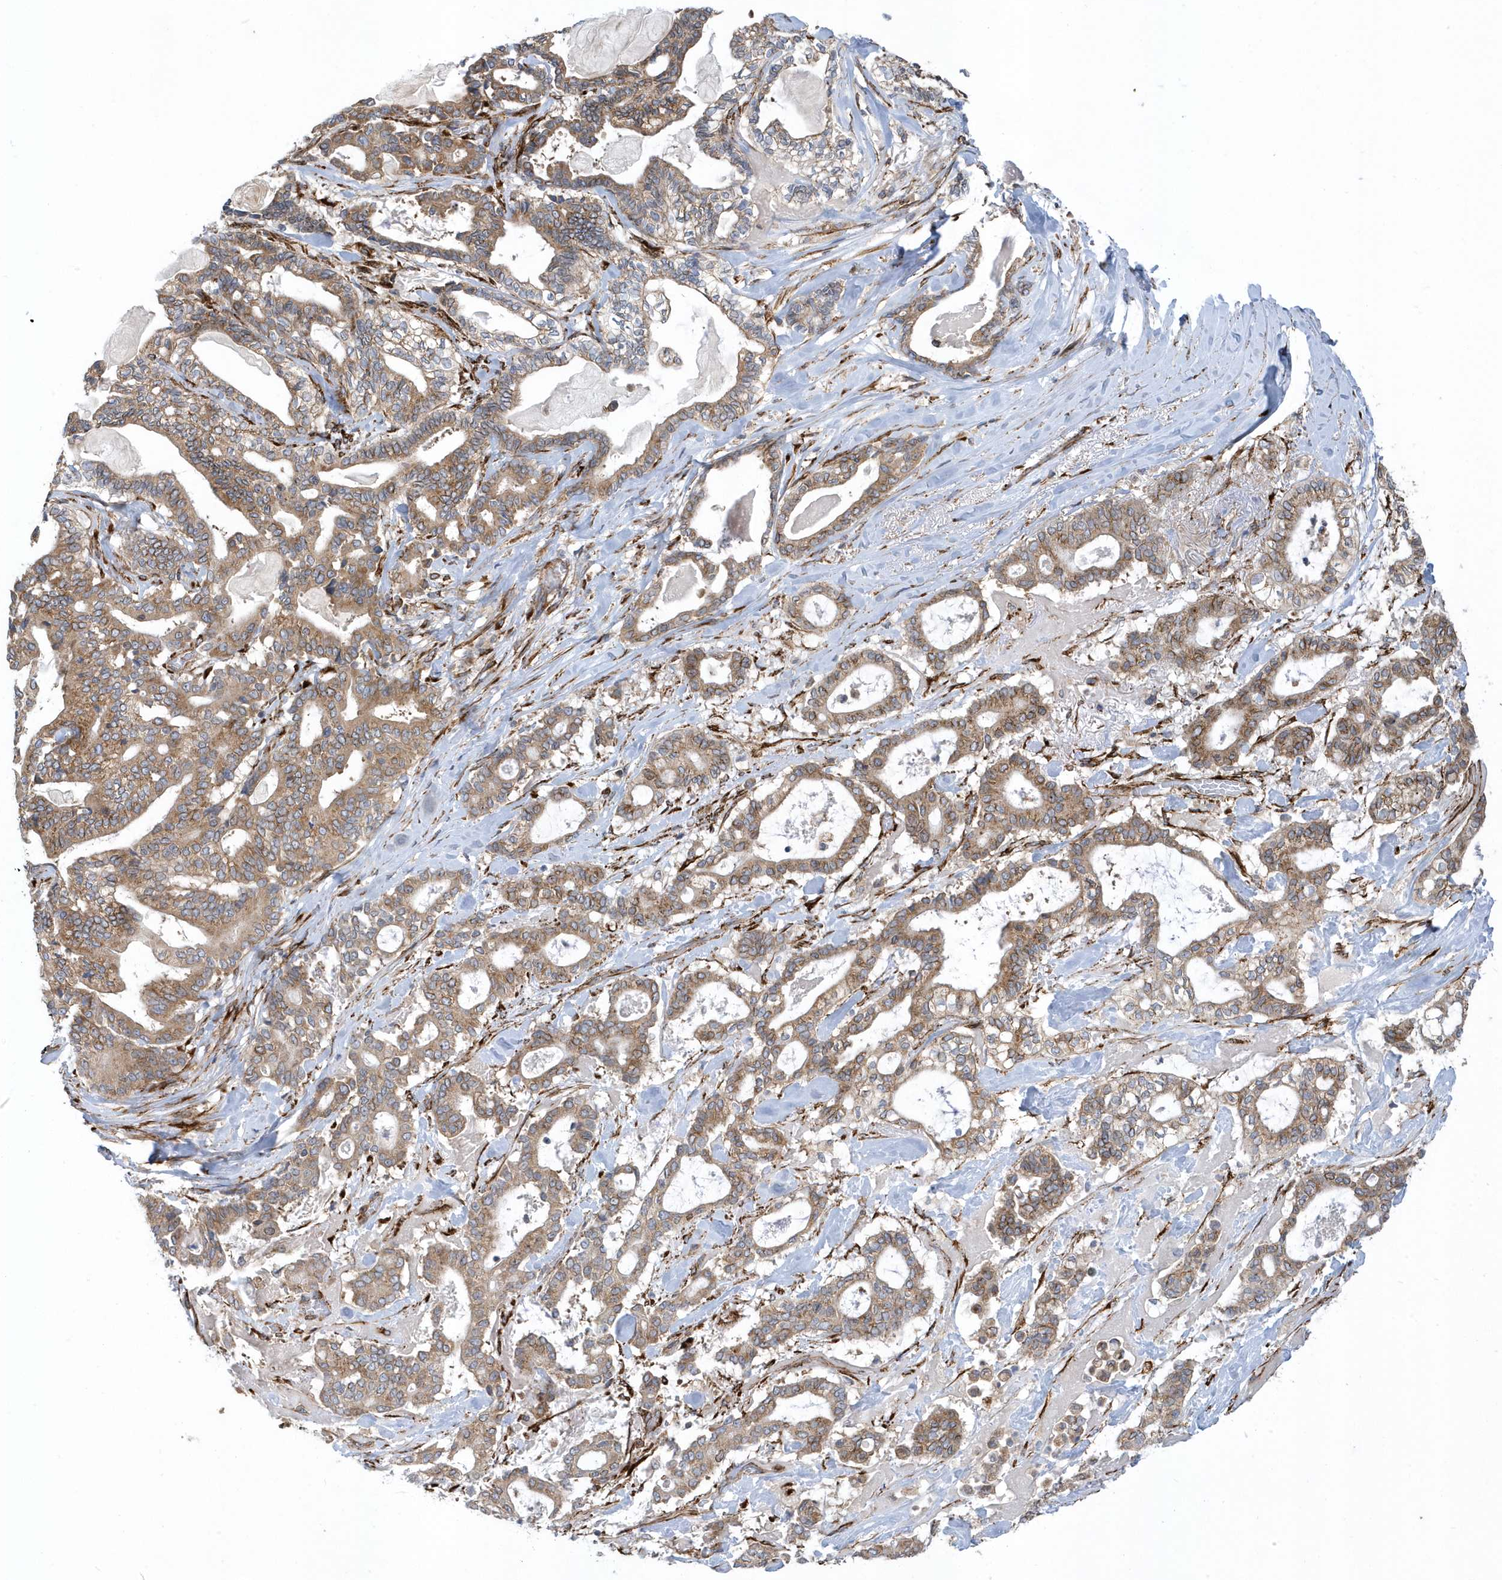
{"staining": {"intensity": "moderate", "quantity": ">75%", "location": "cytoplasmic/membranous"}, "tissue": "pancreatic cancer", "cell_type": "Tumor cells", "image_type": "cancer", "snomed": [{"axis": "morphology", "description": "Adenocarcinoma, NOS"}, {"axis": "topography", "description": "Pancreas"}], "caption": "Pancreatic cancer (adenocarcinoma) stained for a protein displays moderate cytoplasmic/membranous positivity in tumor cells.", "gene": "HRH4", "patient": {"sex": "male", "age": 63}}